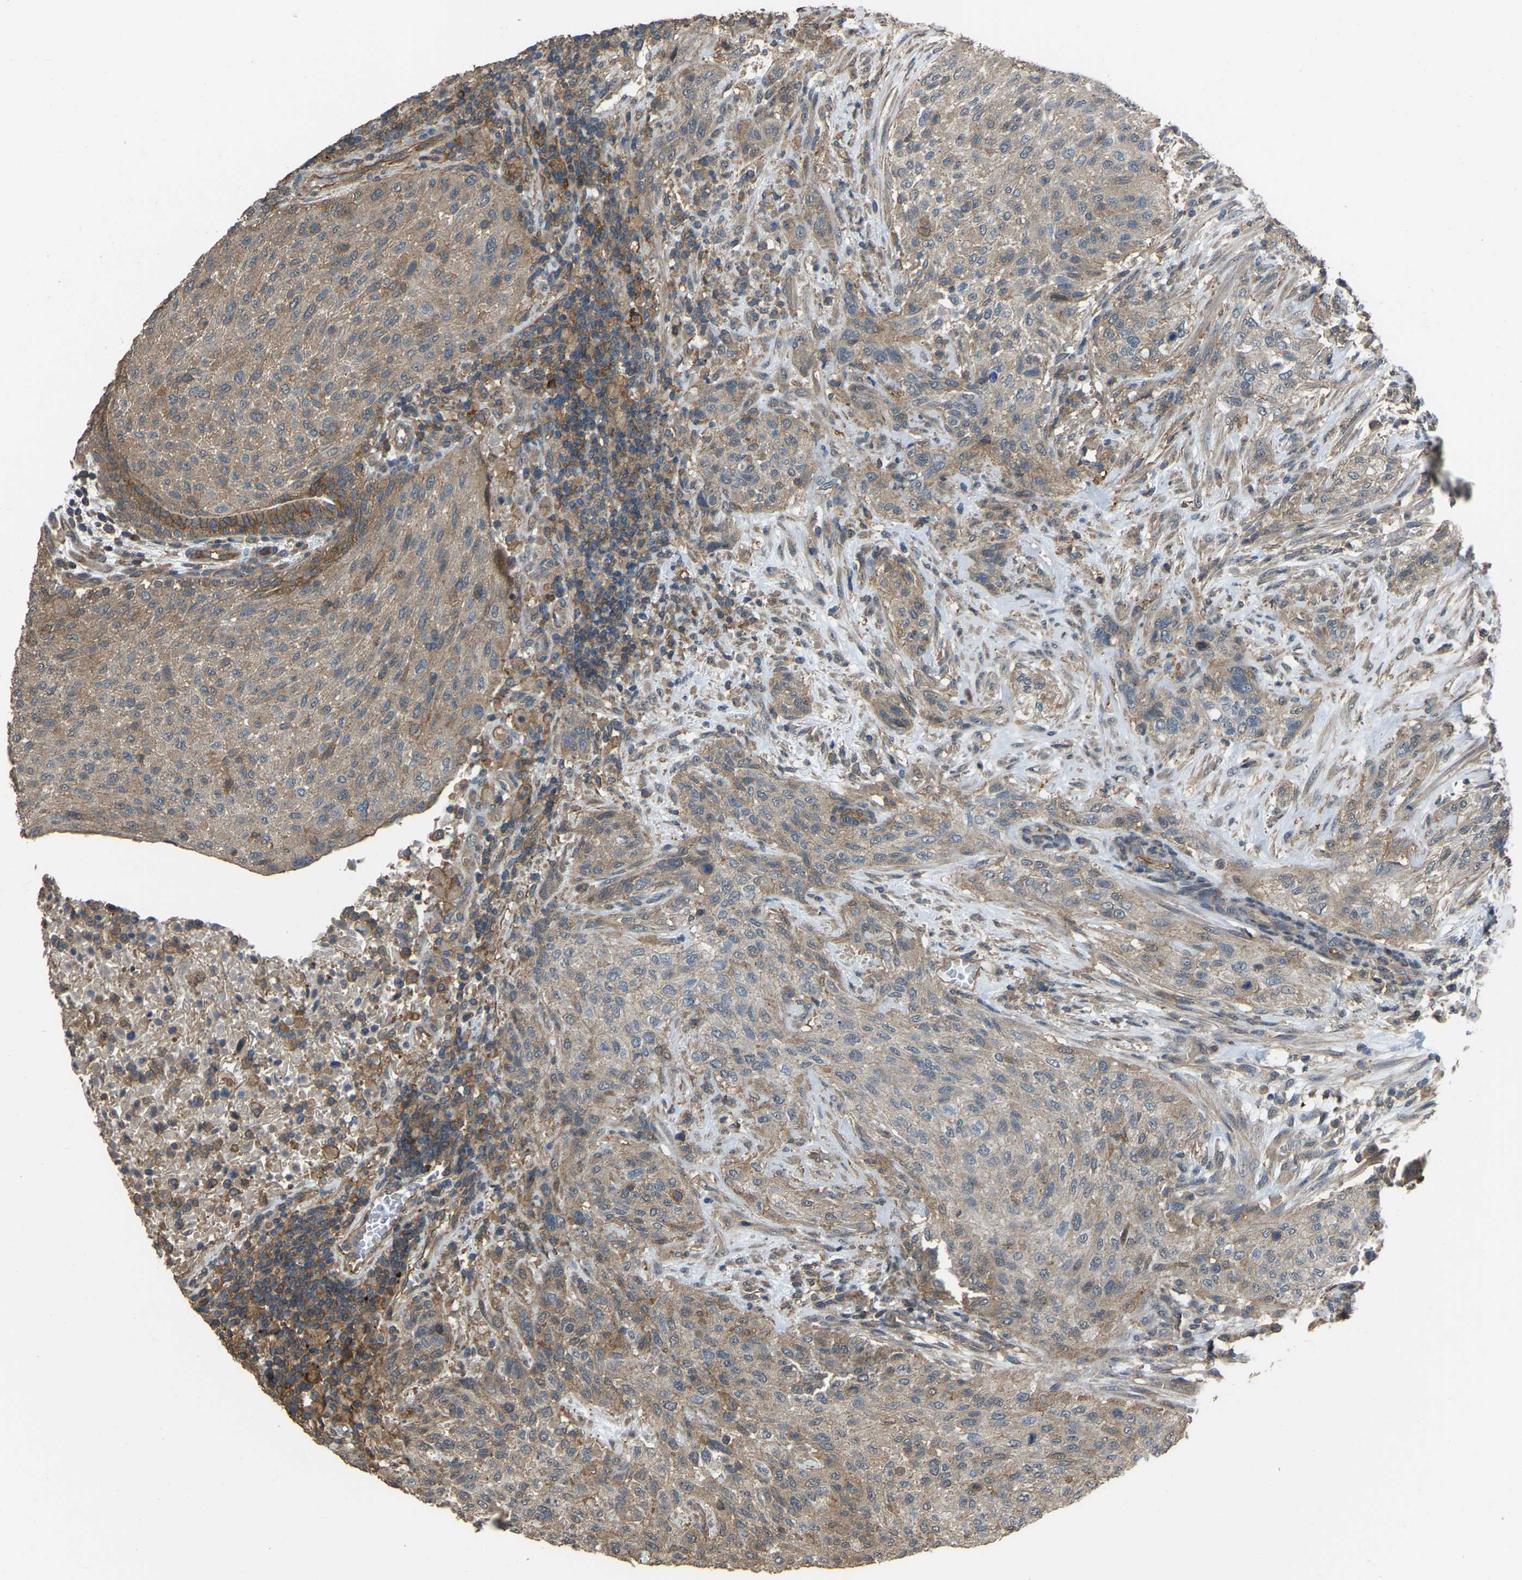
{"staining": {"intensity": "moderate", "quantity": "25%-75%", "location": "cytoplasmic/membranous"}, "tissue": "urothelial cancer", "cell_type": "Tumor cells", "image_type": "cancer", "snomed": [{"axis": "morphology", "description": "Urothelial carcinoma, Low grade"}, {"axis": "morphology", "description": "Urothelial carcinoma, High grade"}, {"axis": "topography", "description": "Urinary bladder"}], "caption": "Immunohistochemical staining of urothelial carcinoma (low-grade) exhibits medium levels of moderate cytoplasmic/membranous protein staining in approximately 25%-75% of tumor cells.", "gene": "SLC4A2", "patient": {"sex": "male", "age": 35}}